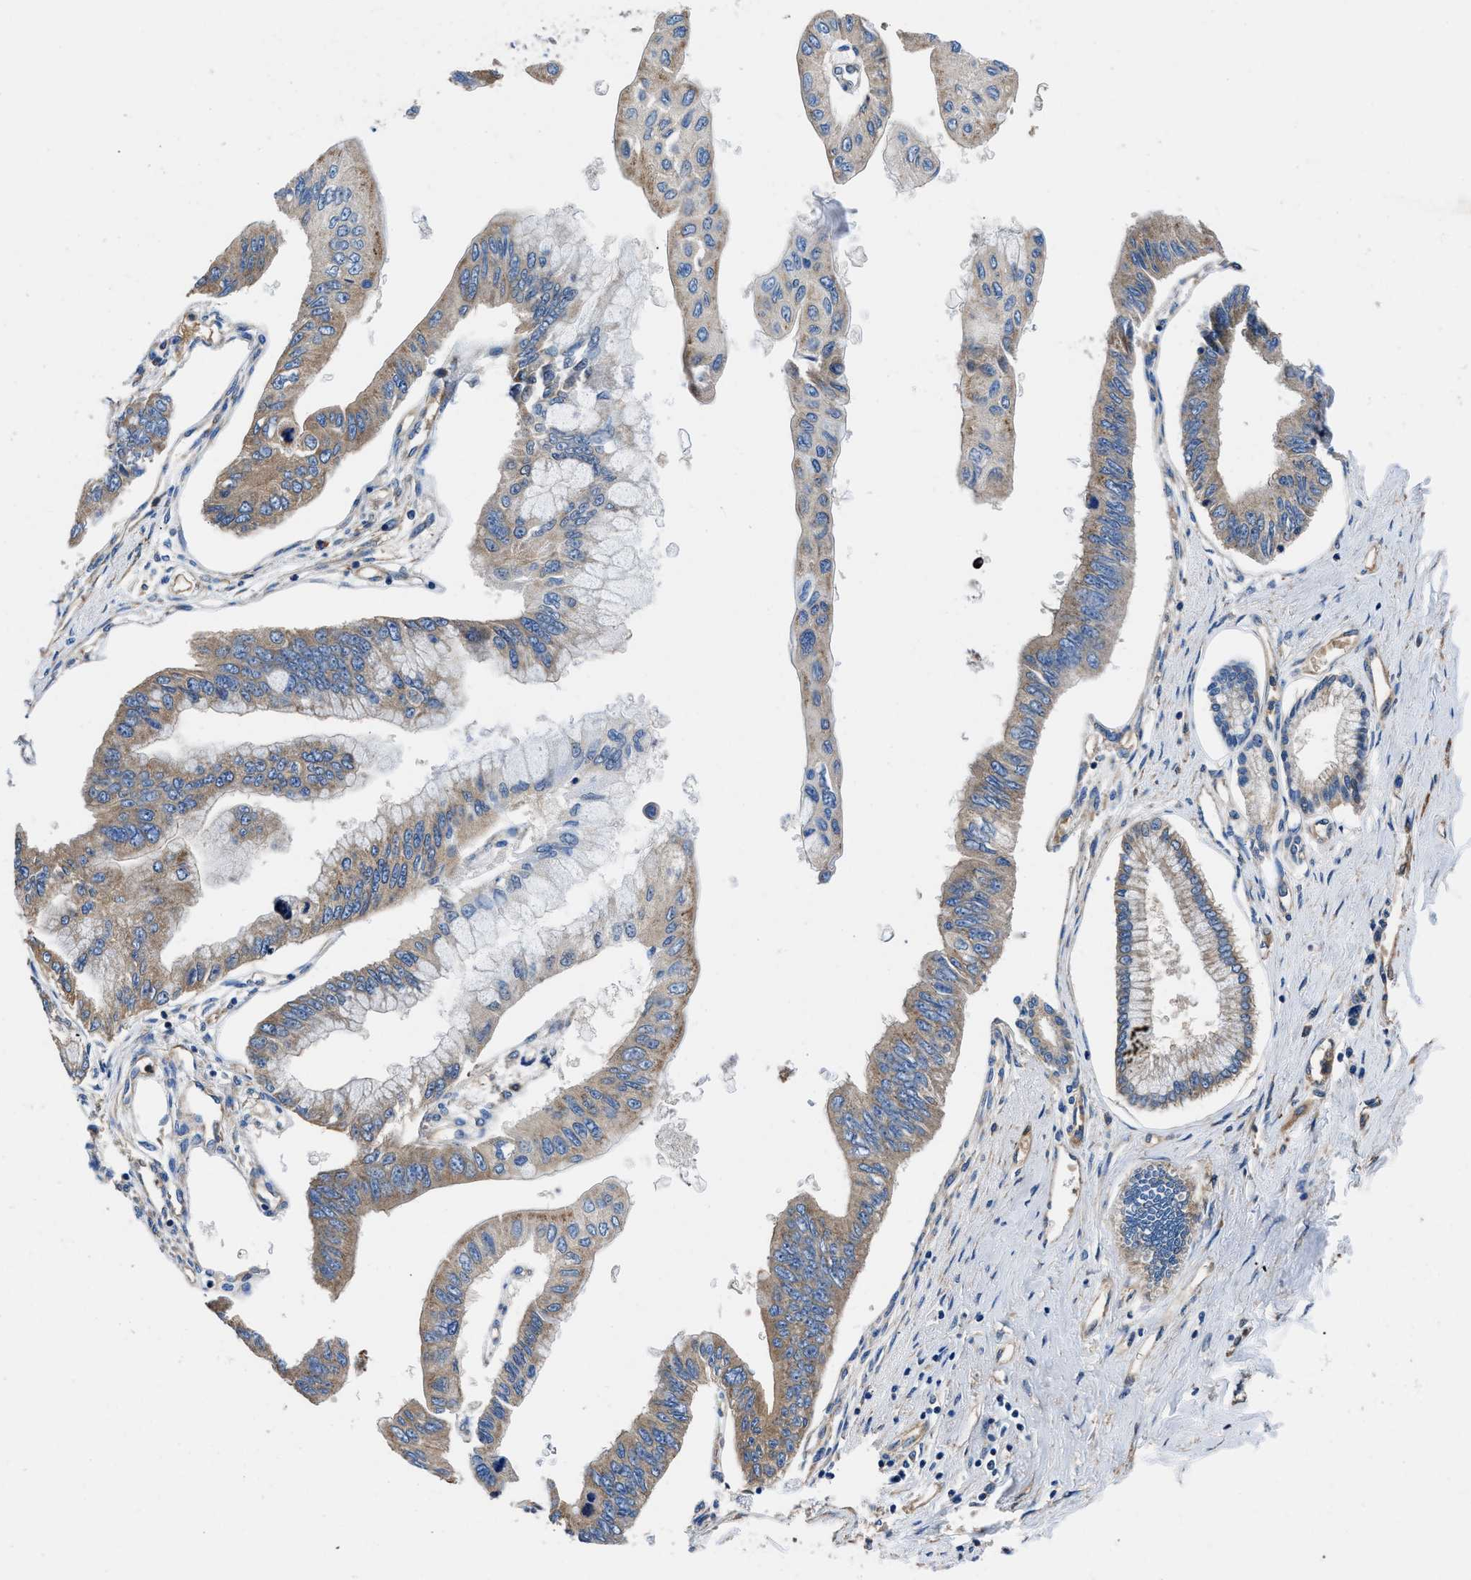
{"staining": {"intensity": "moderate", "quantity": ">75%", "location": "cytoplasmic/membranous"}, "tissue": "pancreatic cancer", "cell_type": "Tumor cells", "image_type": "cancer", "snomed": [{"axis": "morphology", "description": "Adenocarcinoma, NOS"}, {"axis": "topography", "description": "Pancreas"}], "caption": "Pancreatic adenocarcinoma was stained to show a protein in brown. There is medium levels of moderate cytoplasmic/membranous positivity in approximately >75% of tumor cells.", "gene": "NEU1", "patient": {"sex": "female", "age": 77}}